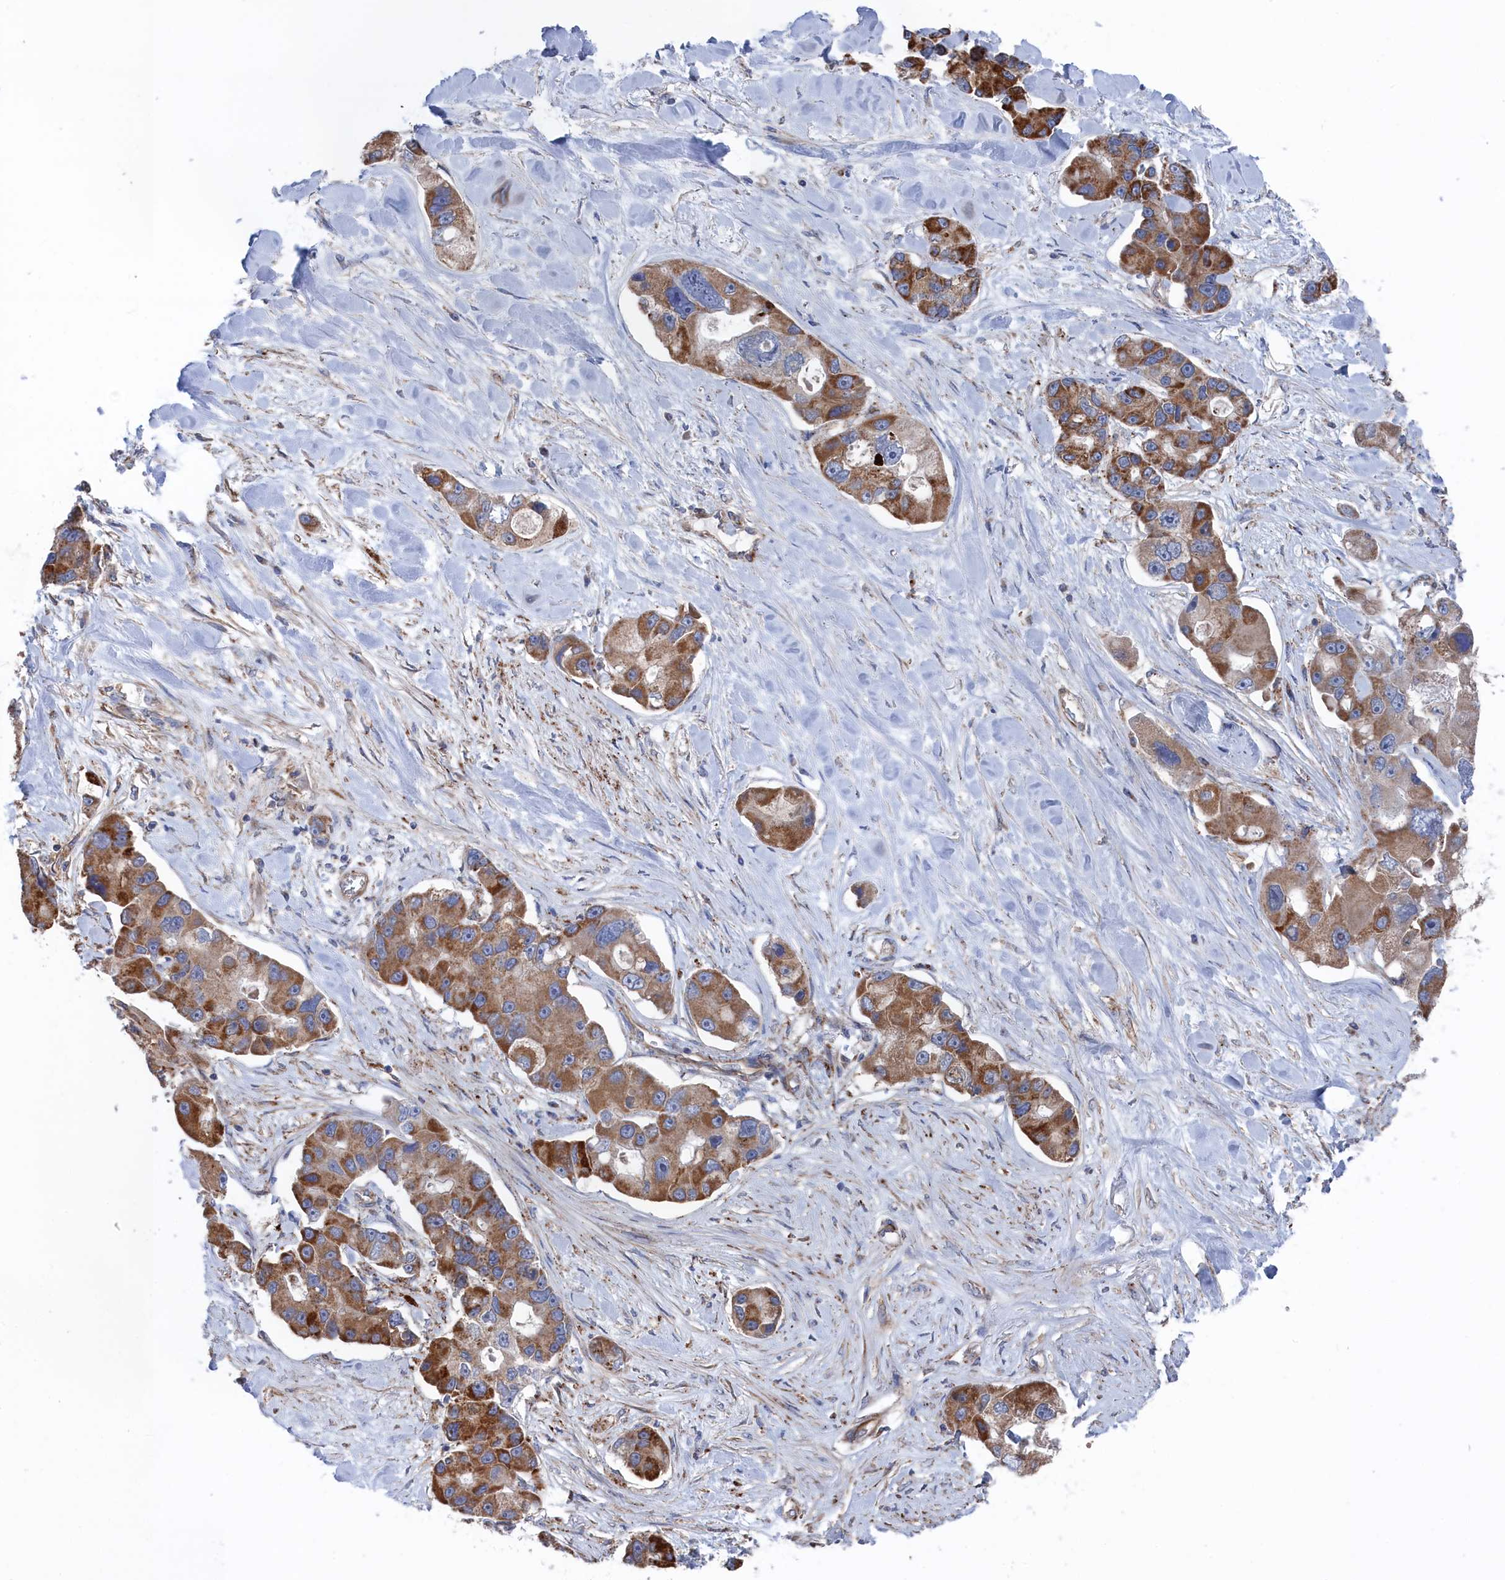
{"staining": {"intensity": "strong", "quantity": "25%-75%", "location": "cytoplasmic/membranous"}, "tissue": "lung cancer", "cell_type": "Tumor cells", "image_type": "cancer", "snomed": [{"axis": "morphology", "description": "Adenocarcinoma, NOS"}, {"axis": "topography", "description": "Lung"}], "caption": "Immunohistochemical staining of human adenocarcinoma (lung) displays high levels of strong cytoplasmic/membranous positivity in about 25%-75% of tumor cells.", "gene": "FILIP1L", "patient": {"sex": "female", "age": 54}}